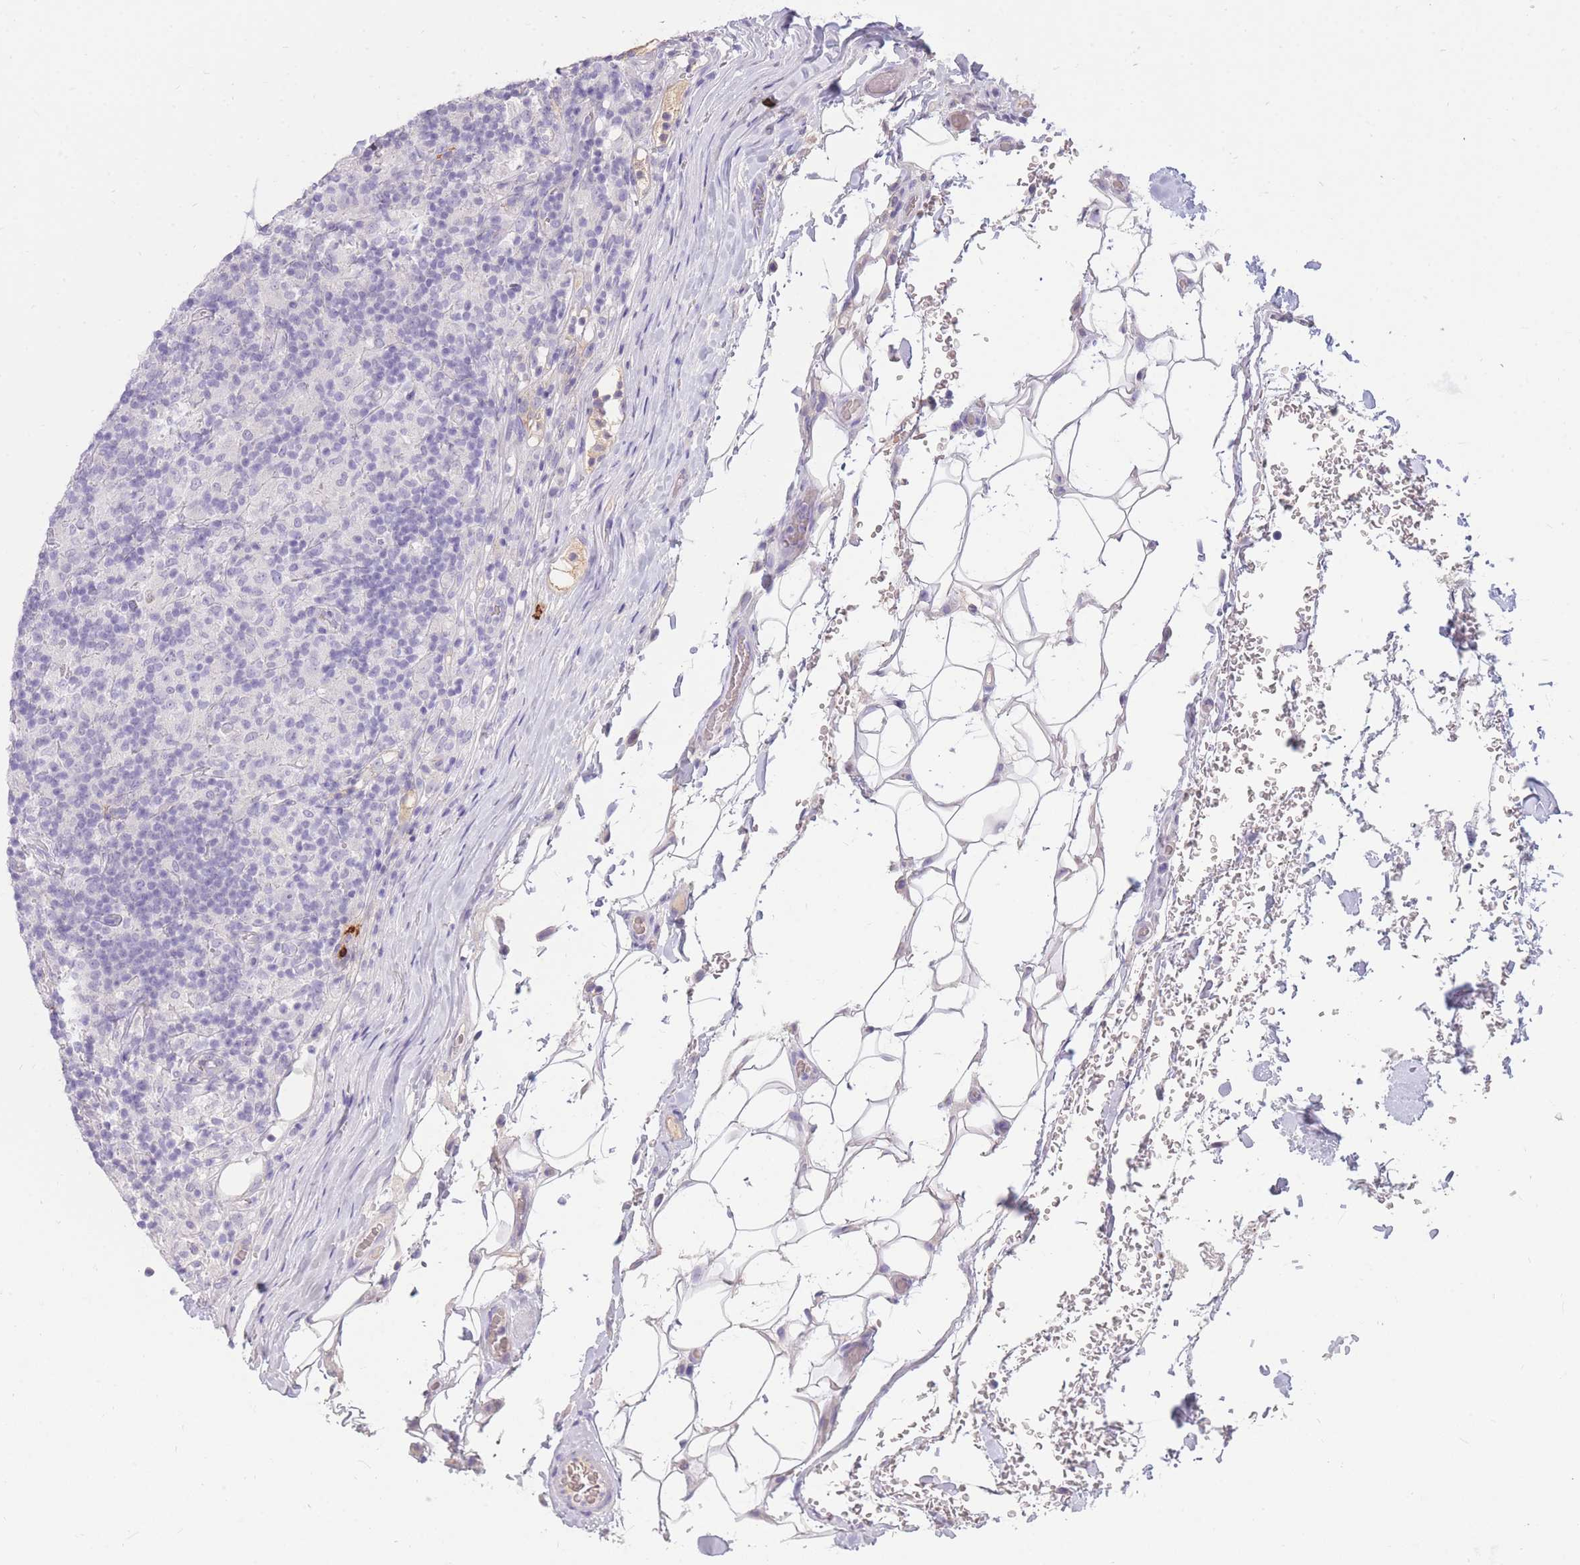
{"staining": {"intensity": "negative", "quantity": "none", "location": "none"}, "tissue": "lymphoma", "cell_type": "Tumor cells", "image_type": "cancer", "snomed": [{"axis": "morphology", "description": "Hodgkin's disease, NOS"}, {"axis": "topography", "description": "Lymph node"}], "caption": "A high-resolution image shows IHC staining of lymphoma, which displays no significant staining in tumor cells. (DAB (3,3'-diaminobenzidine) immunohistochemistry (IHC) visualized using brightfield microscopy, high magnification).", "gene": "TPSD1", "patient": {"sex": "male", "age": 70}}